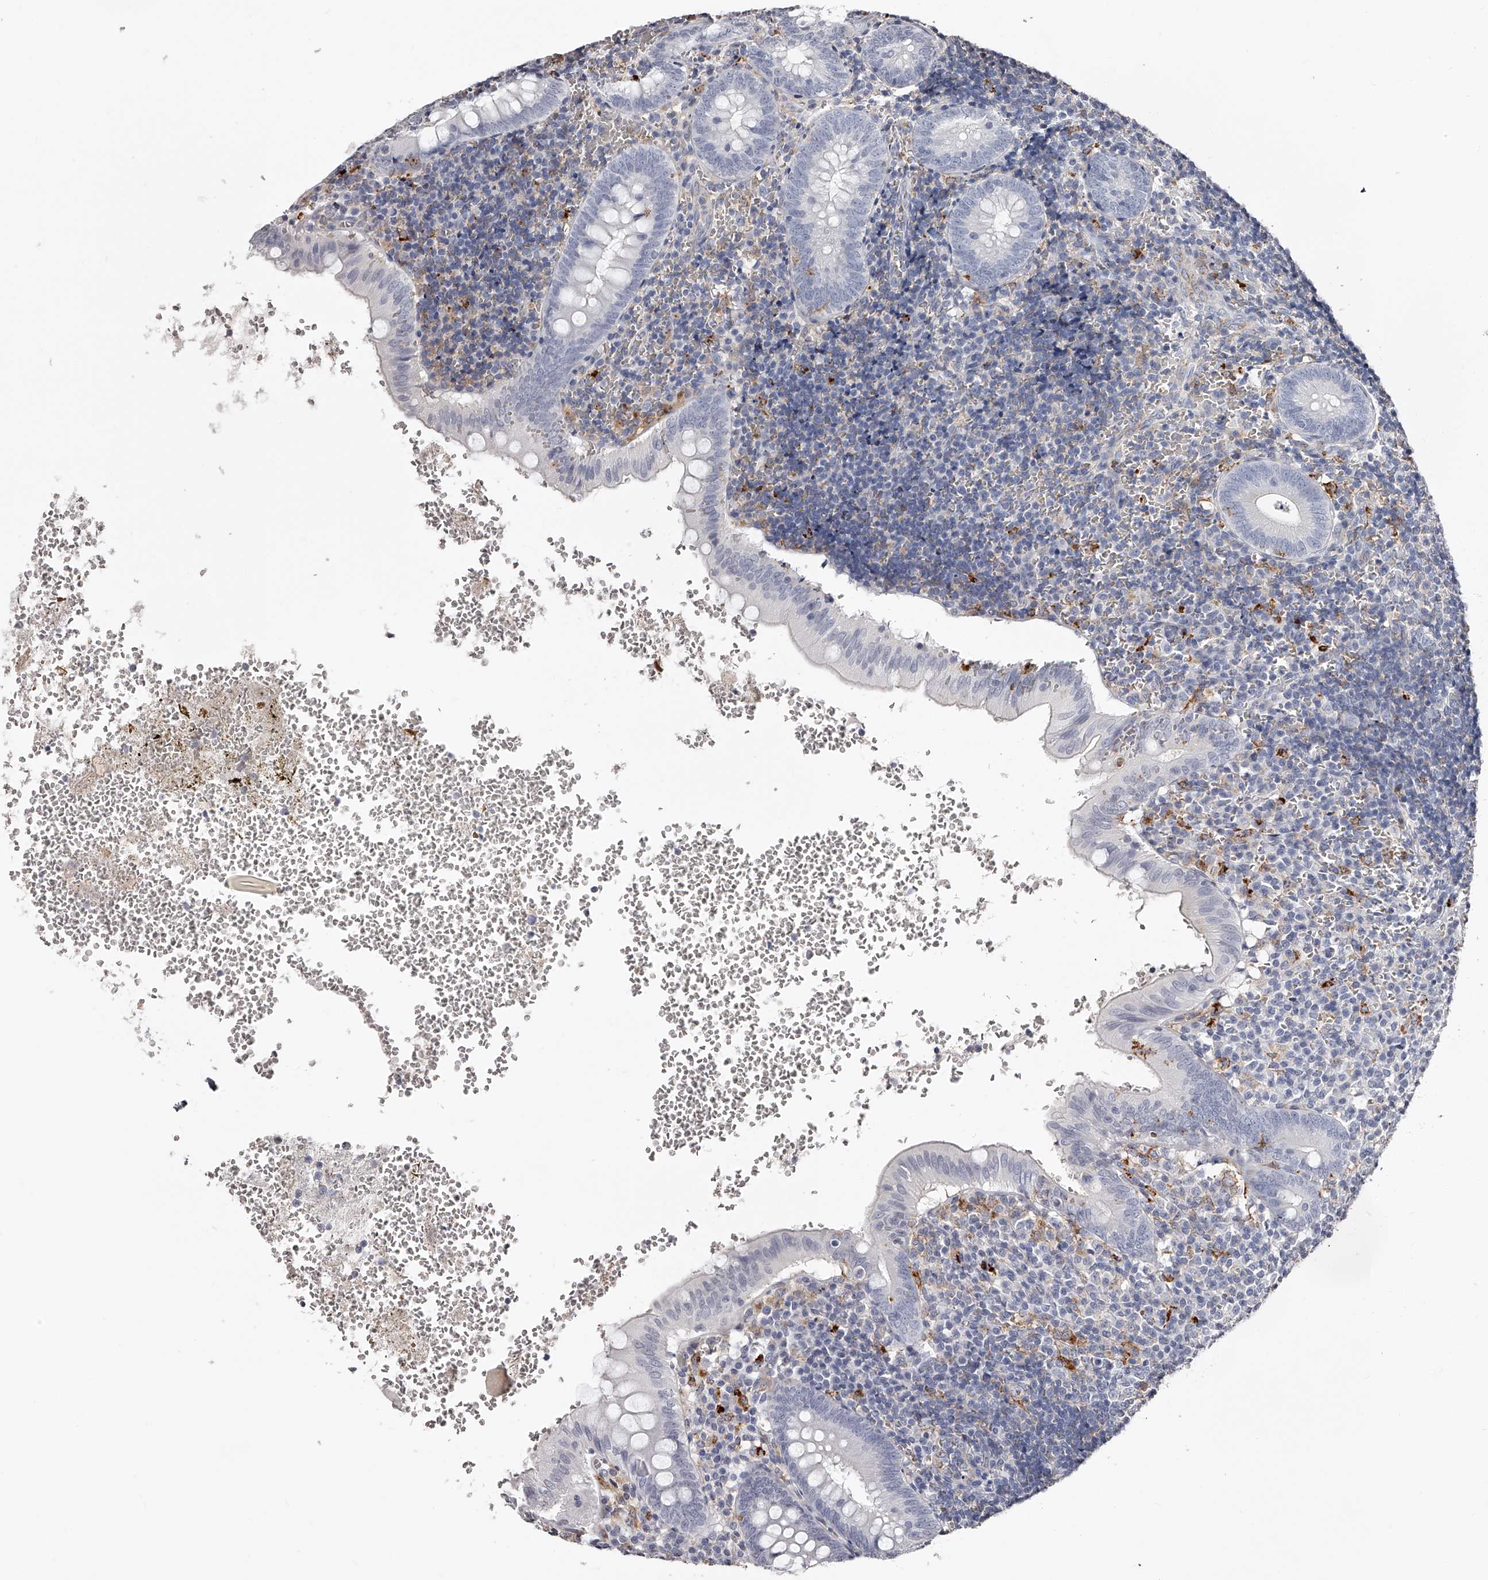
{"staining": {"intensity": "negative", "quantity": "none", "location": "none"}, "tissue": "appendix", "cell_type": "Glandular cells", "image_type": "normal", "snomed": [{"axis": "morphology", "description": "Normal tissue, NOS"}, {"axis": "topography", "description": "Appendix"}], "caption": "Immunohistochemistry (IHC) of benign appendix reveals no staining in glandular cells. Brightfield microscopy of immunohistochemistry stained with DAB (brown) and hematoxylin (blue), captured at high magnification.", "gene": "PACSIN1", "patient": {"sex": "male", "age": 8}}